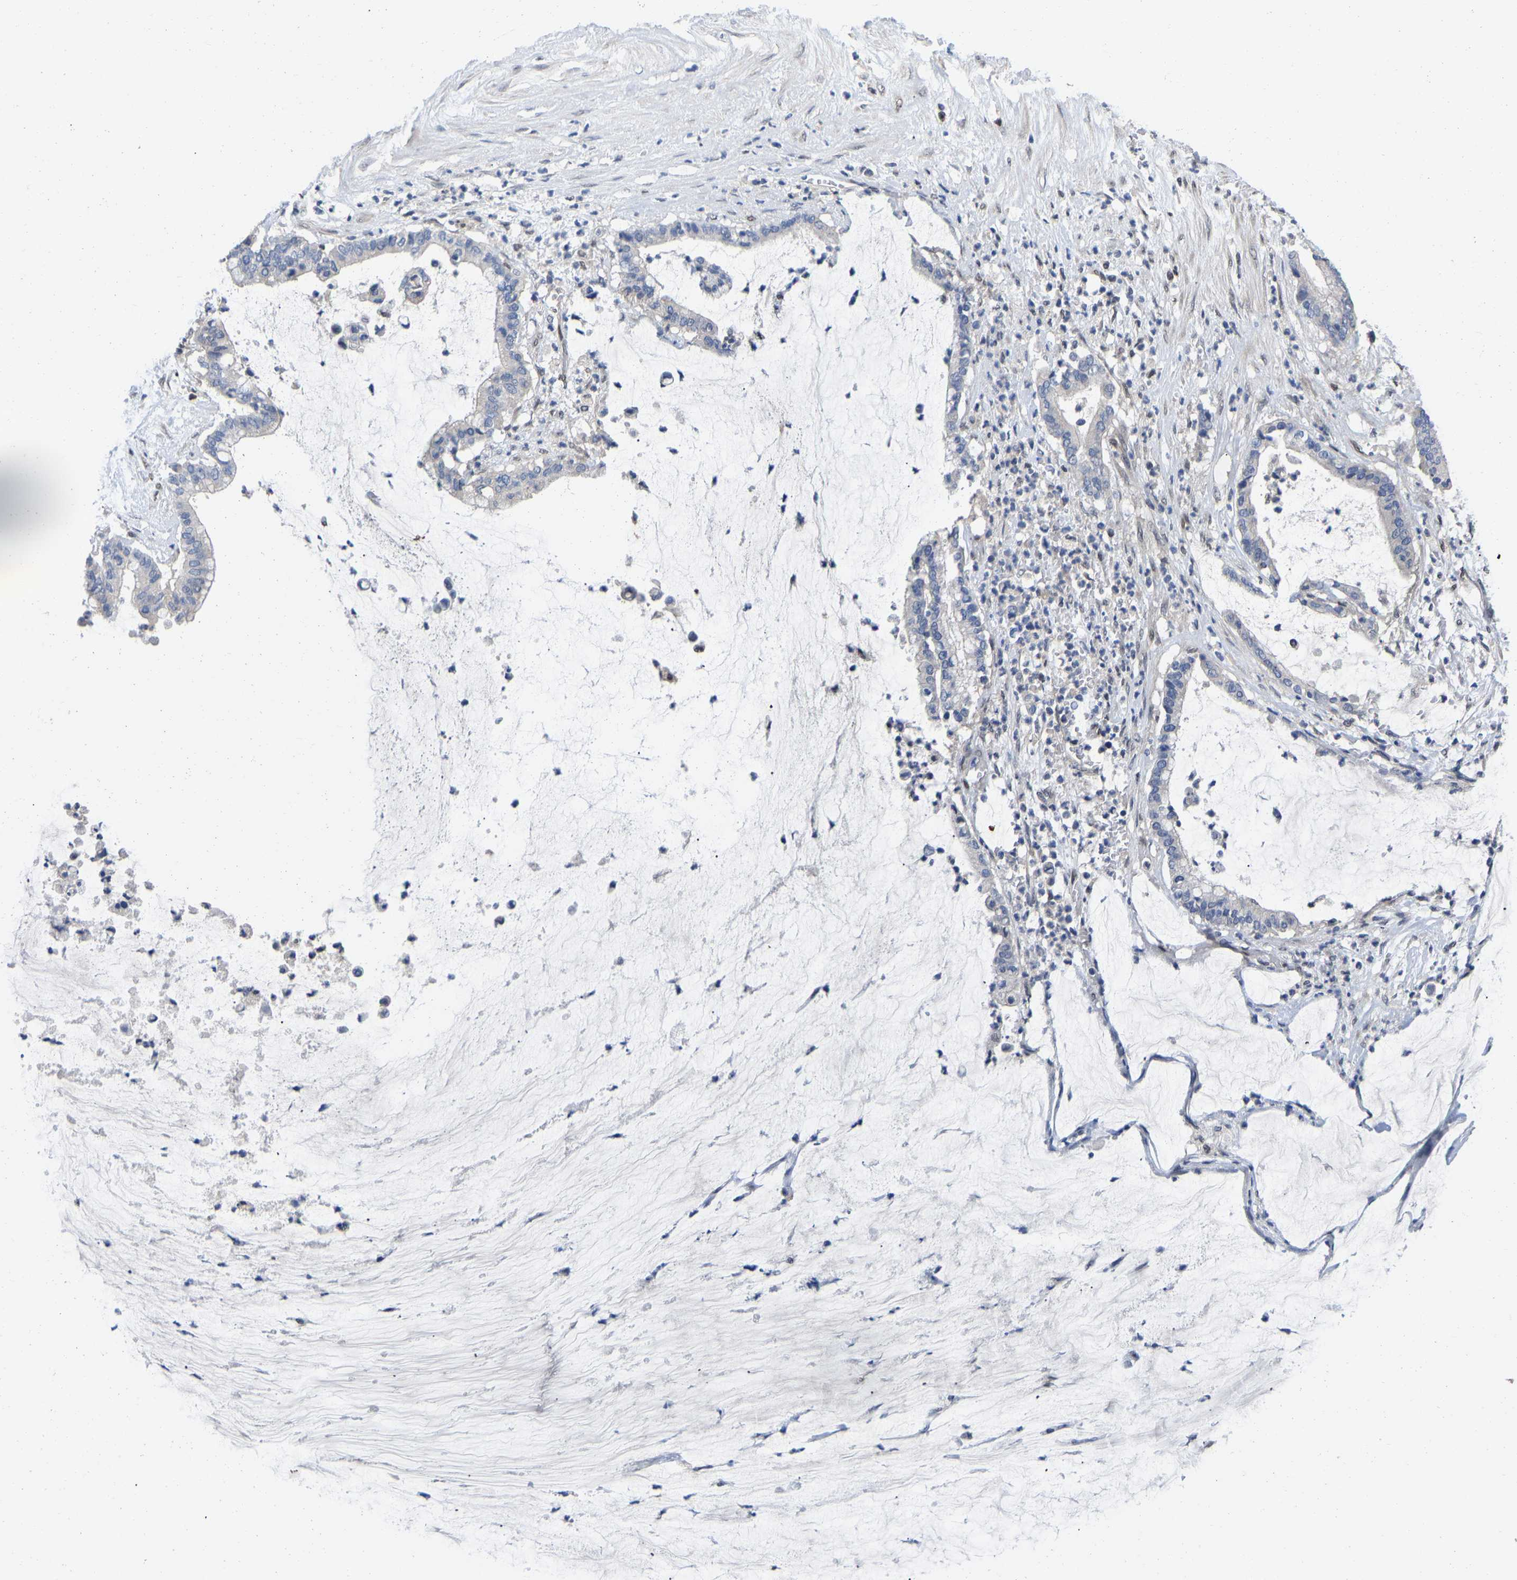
{"staining": {"intensity": "negative", "quantity": "none", "location": "none"}, "tissue": "pancreatic cancer", "cell_type": "Tumor cells", "image_type": "cancer", "snomed": [{"axis": "morphology", "description": "Adenocarcinoma, NOS"}, {"axis": "topography", "description": "Pancreas"}], "caption": "The micrograph exhibits no significant expression in tumor cells of adenocarcinoma (pancreatic).", "gene": "QKI", "patient": {"sex": "male", "age": 41}}